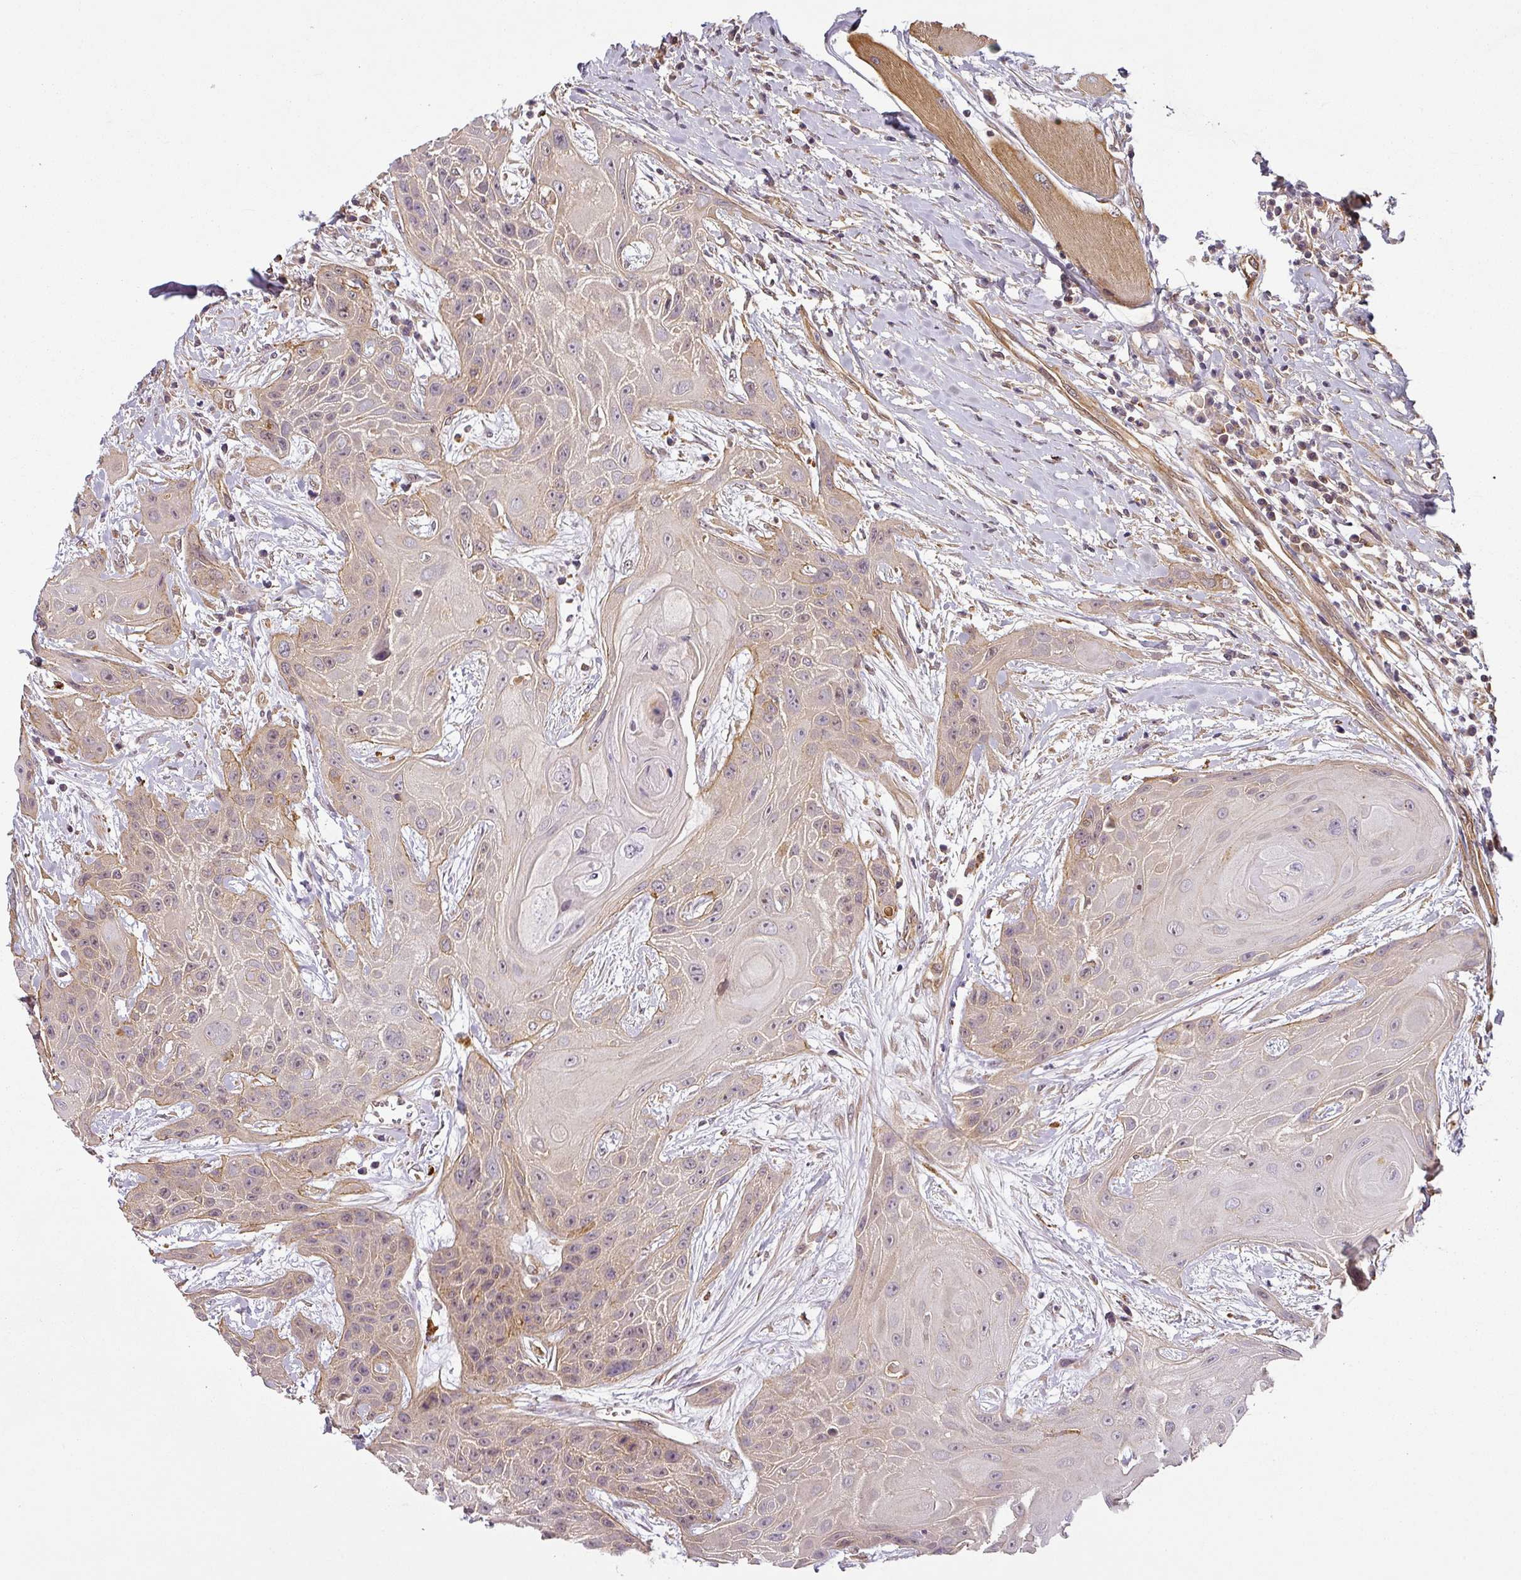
{"staining": {"intensity": "weak", "quantity": "25%-75%", "location": "cytoplasmic/membranous,nuclear"}, "tissue": "head and neck cancer", "cell_type": "Tumor cells", "image_type": "cancer", "snomed": [{"axis": "morphology", "description": "Squamous cell carcinoma, NOS"}, {"axis": "topography", "description": "Head-Neck"}], "caption": "A histopathology image showing weak cytoplasmic/membranous and nuclear positivity in about 25%-75% of tumor cells in head and neck cancer (squamous cell carcinoma), as visualized by brown immunohistochemical staining.", "gene": "DIMT1", "patient": {"sex": "female", "age": 73}}